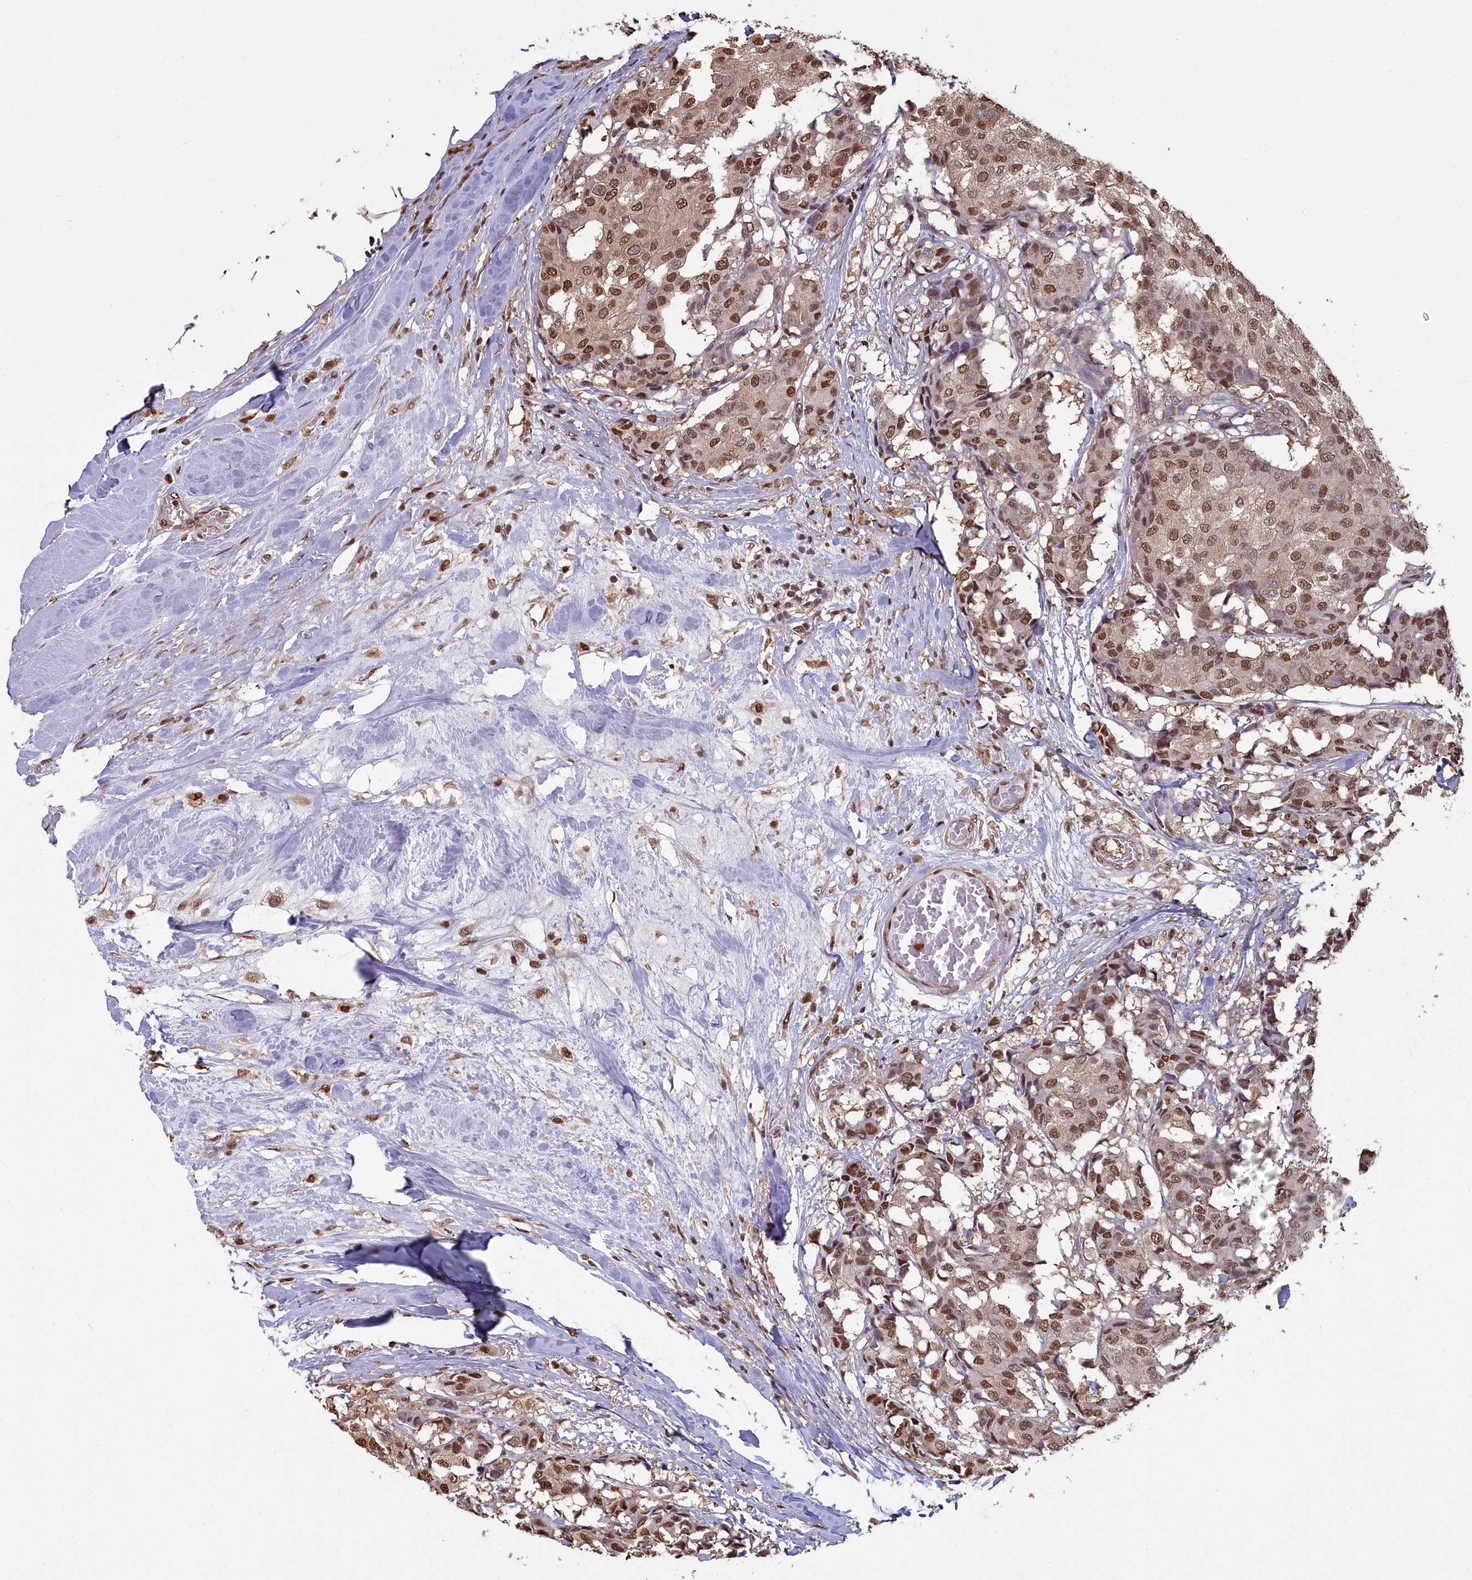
{"staining": {"intensity": "strong", "quantity": ">75%", "location": "nuclear"}, "tissue": "breast cancer", "cell_type": "Tumor cells", "image_type": "cancer", "snomed": [{"axis": "morphology", "description": "Duct carcinoma"}, {"axis": "topography", "description": "Breast"}], "caption": "A histopathology image of human breast cancer (intraductal carcinoma) stained for a protein demonstrates strong nuclear brown staining in tumor cells.", "gene": "GAPDH", "patient": {"sex": "female", "age": 75}}